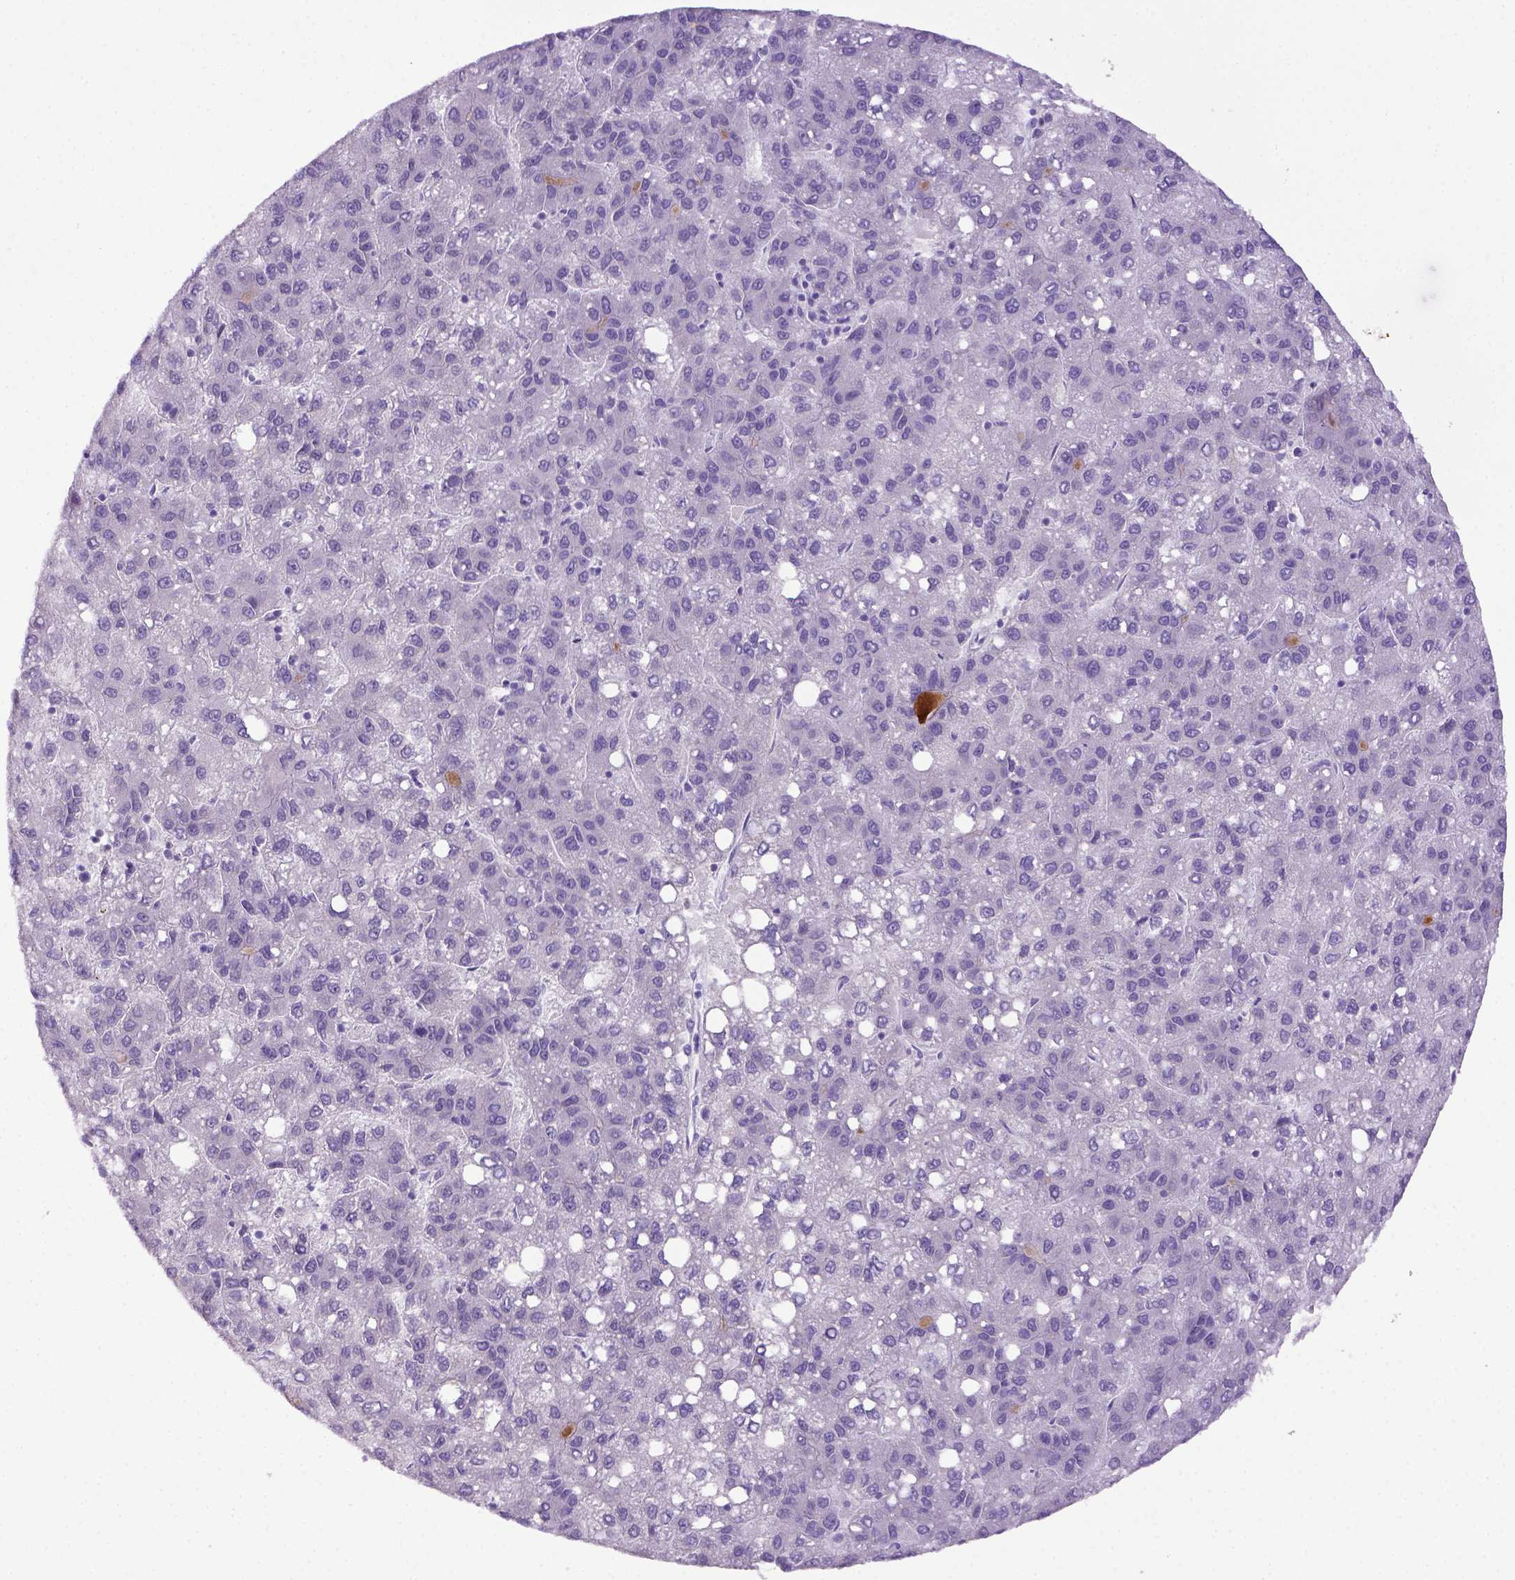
{"staining": {"intensity": "negative", "quantity": "none", "location": "none"}, "tissue": "liver cancer", "cell_type": "Tumor cells", "image_type": "cancer", "snomed": [{"axis": "morphology", "description": "Carcinoma, Hepatocellular, NOS"}, {"axis": "topography", "description": "Liver"}], "caption": "Immunohistochemistry (IHC) histopathology image of neoplastic tissue: human liver cancer stained with DAB reveals no significant protein expression in tumor cells.", "gene": "ITIH4", "patient": {"sex": "female", "age": 82}}